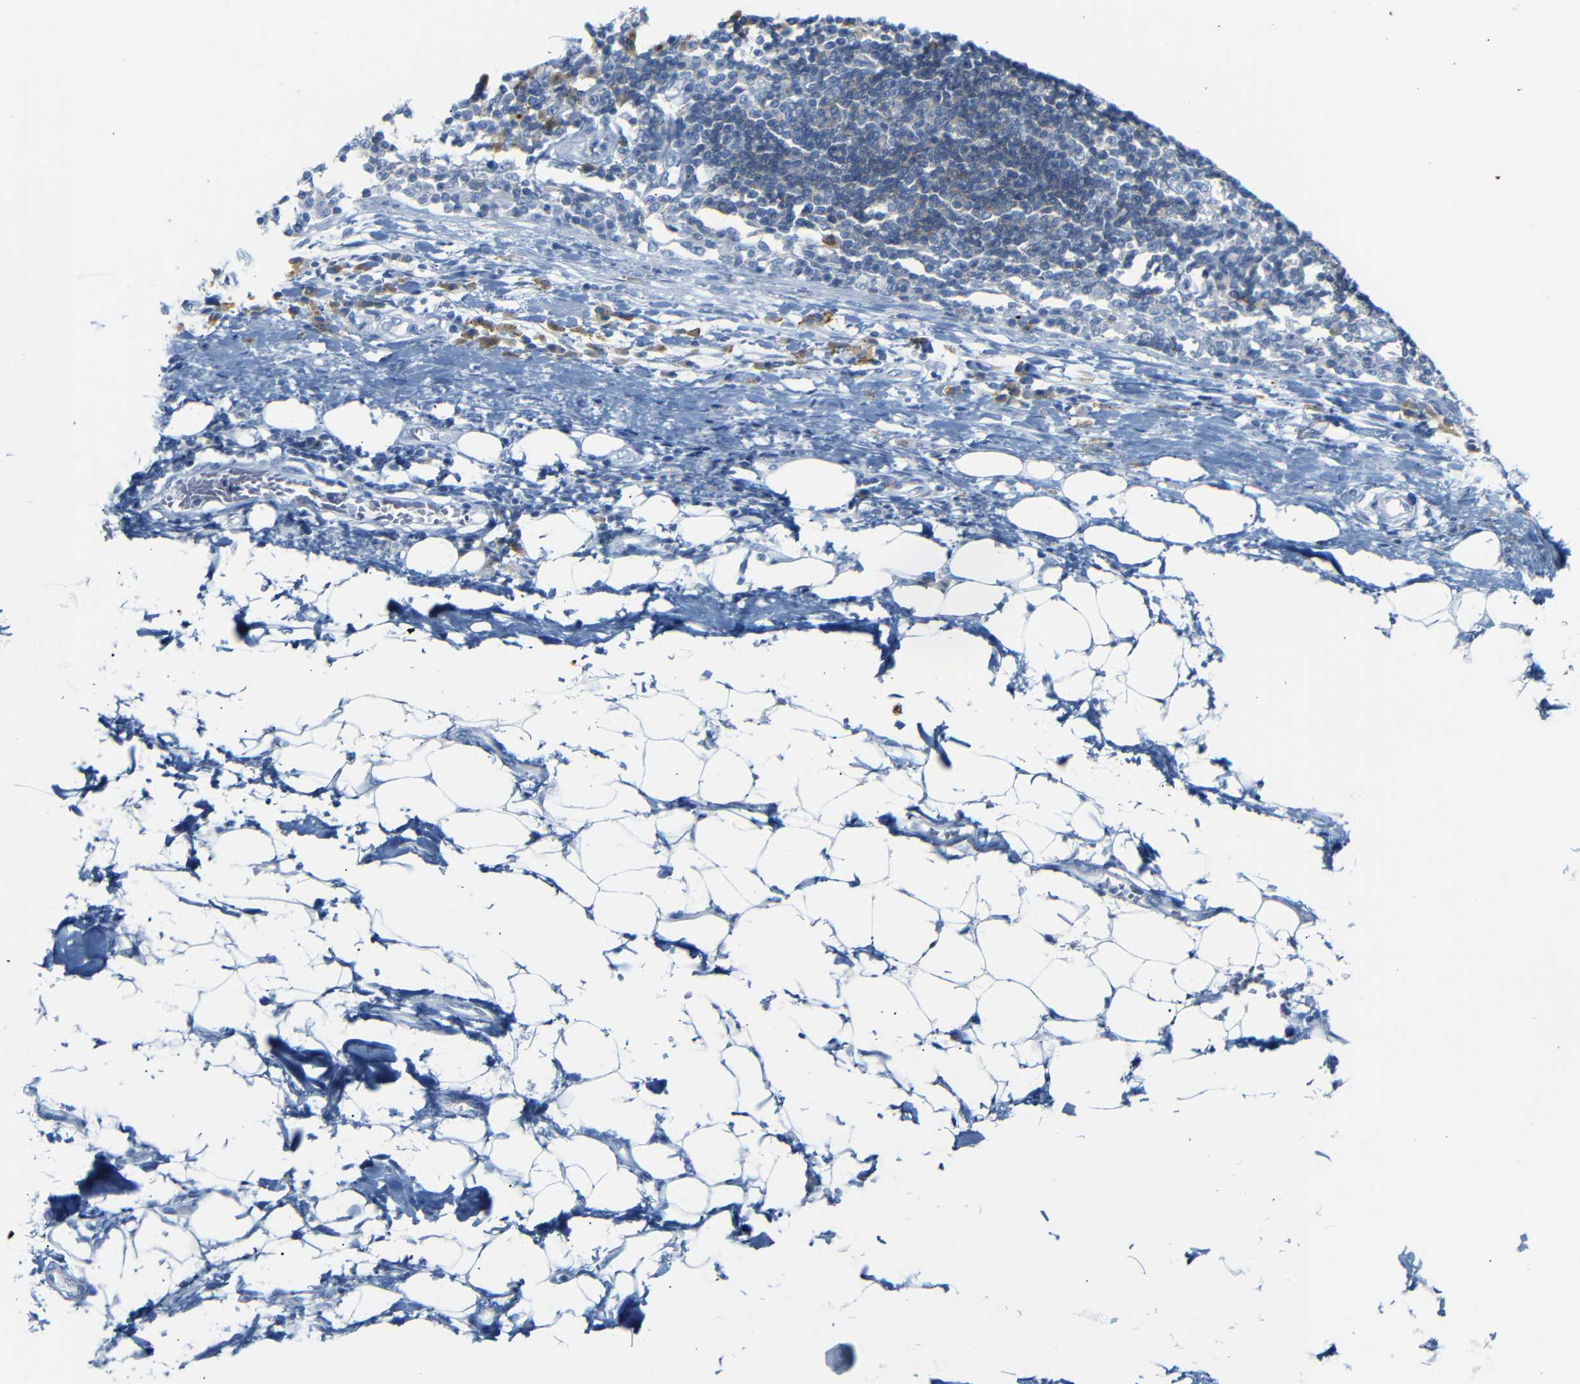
{"staining": {"intensity": "negative", "quantity": "none", "location": "none"}, "tissue": "adipose tissue", "cell_type": "Adipocytes", "image_type": "normal", "snomed": [{"axis": "morphology", "description": "Normal tissue, NOS"}, {"axis": "morphology", "description": "Adenocarcinoma, NOS"}, {"axis": "topography", "description": "Esophagus"}], "caption": "This is a histopathology image of IHC staining of unremarkable adipose tissue, which shows no expression in adipocytes. (DAB (3,3'-diaminobenzidine) immunohistochemistry (IHC) visualized using brightfield microscopy, high magnification).", "gene": "FCRL1", "patient": {"sex": "male", "age": 62}}